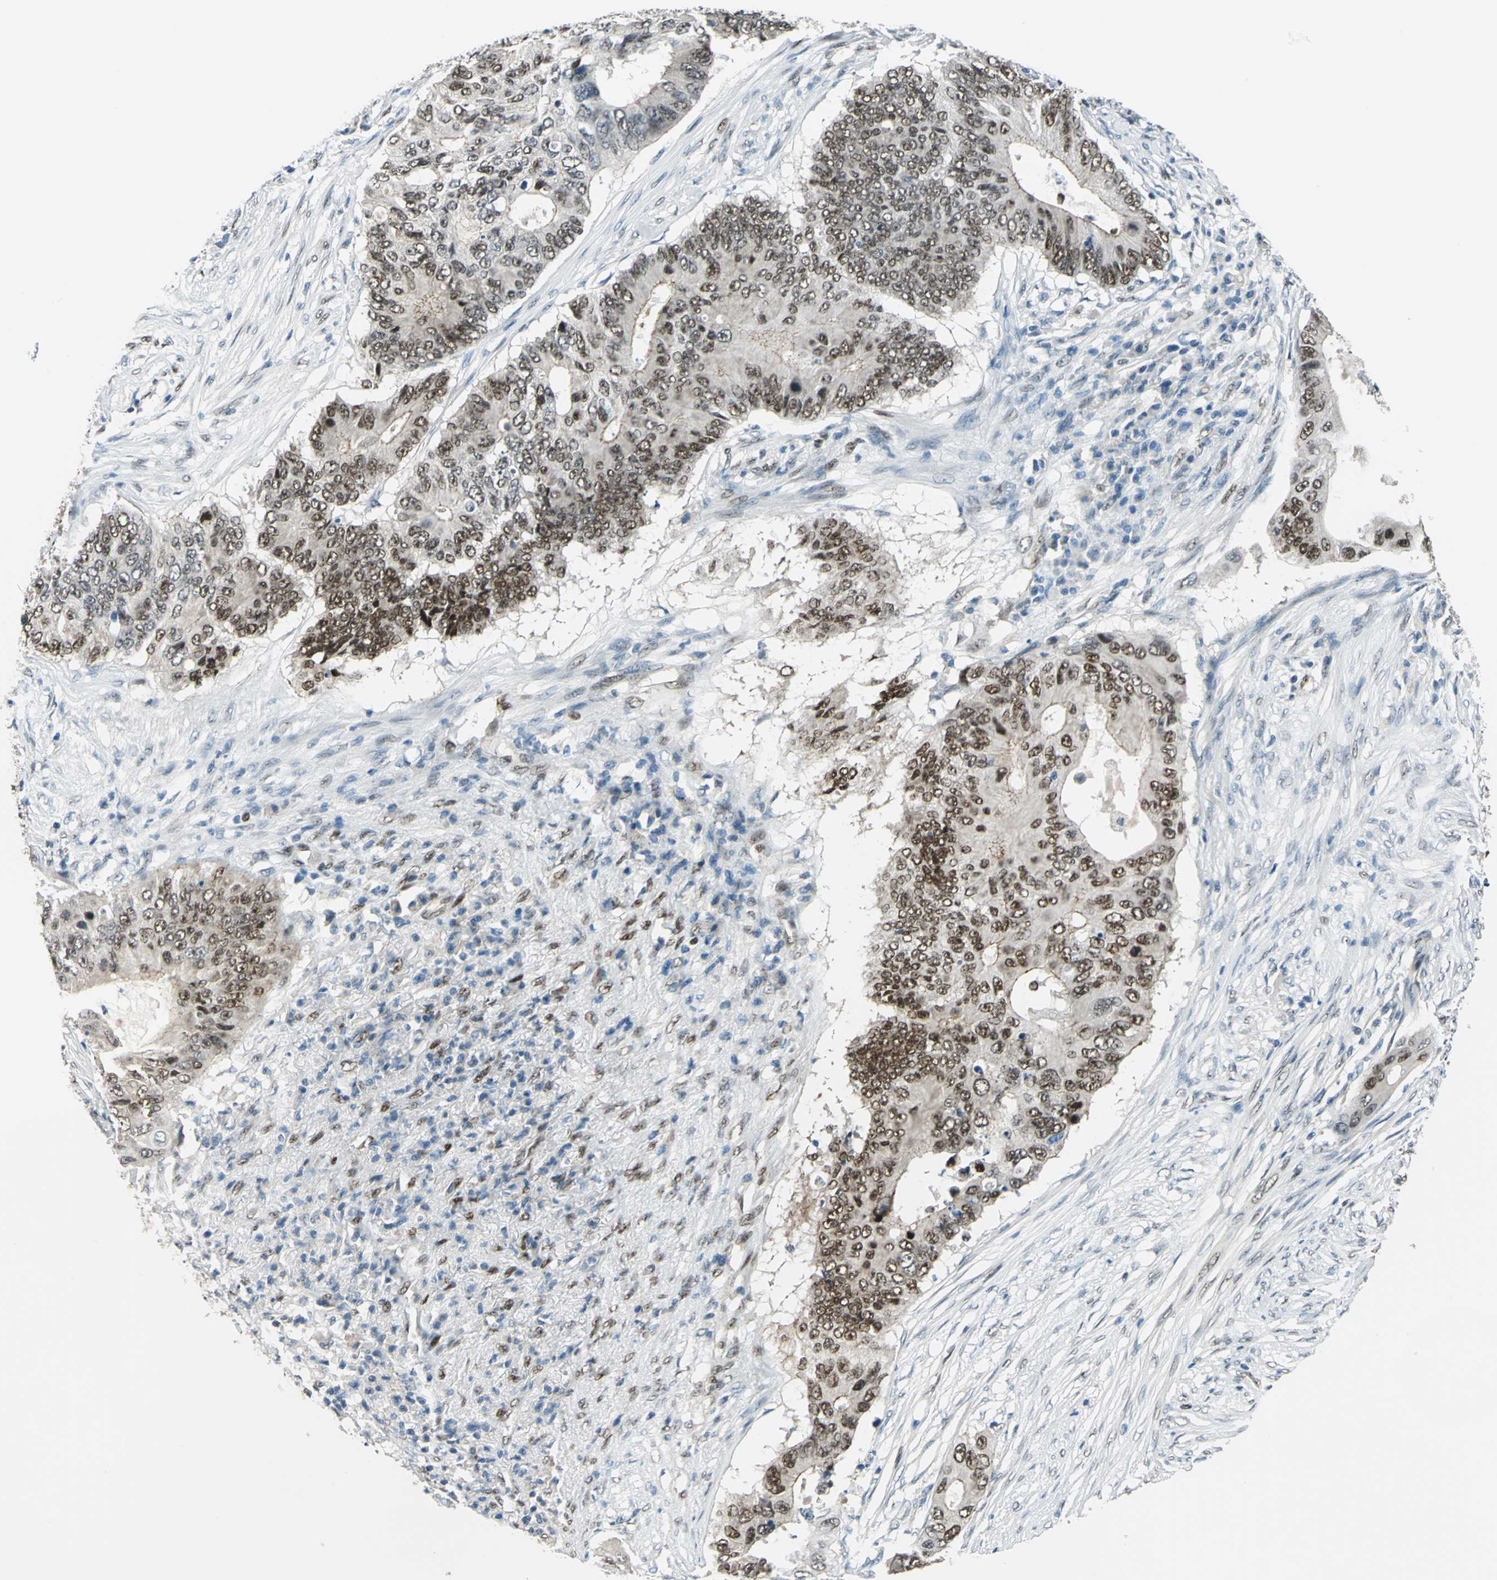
{"staining": {"intensity": "moderate", "quantity": ">75%", "location": "cytoplasmic/membranous,nuclear"}, "tissue": "colorectal cancer", "cell_type": "Tumor cells", "image_type": "cancer", "snomed": [{"axis": "morphology", "description": "Adenocarcinoma, NOS"}, {"axis": "topography", "description": "Colon"}], "caption": "Colorectal cancer (adenocarcinoma) stained with a protein marker exhibits moderate staining in tumor cells.", "gene": "NFIA", "patient": {"sex": "male", "age": 71}}